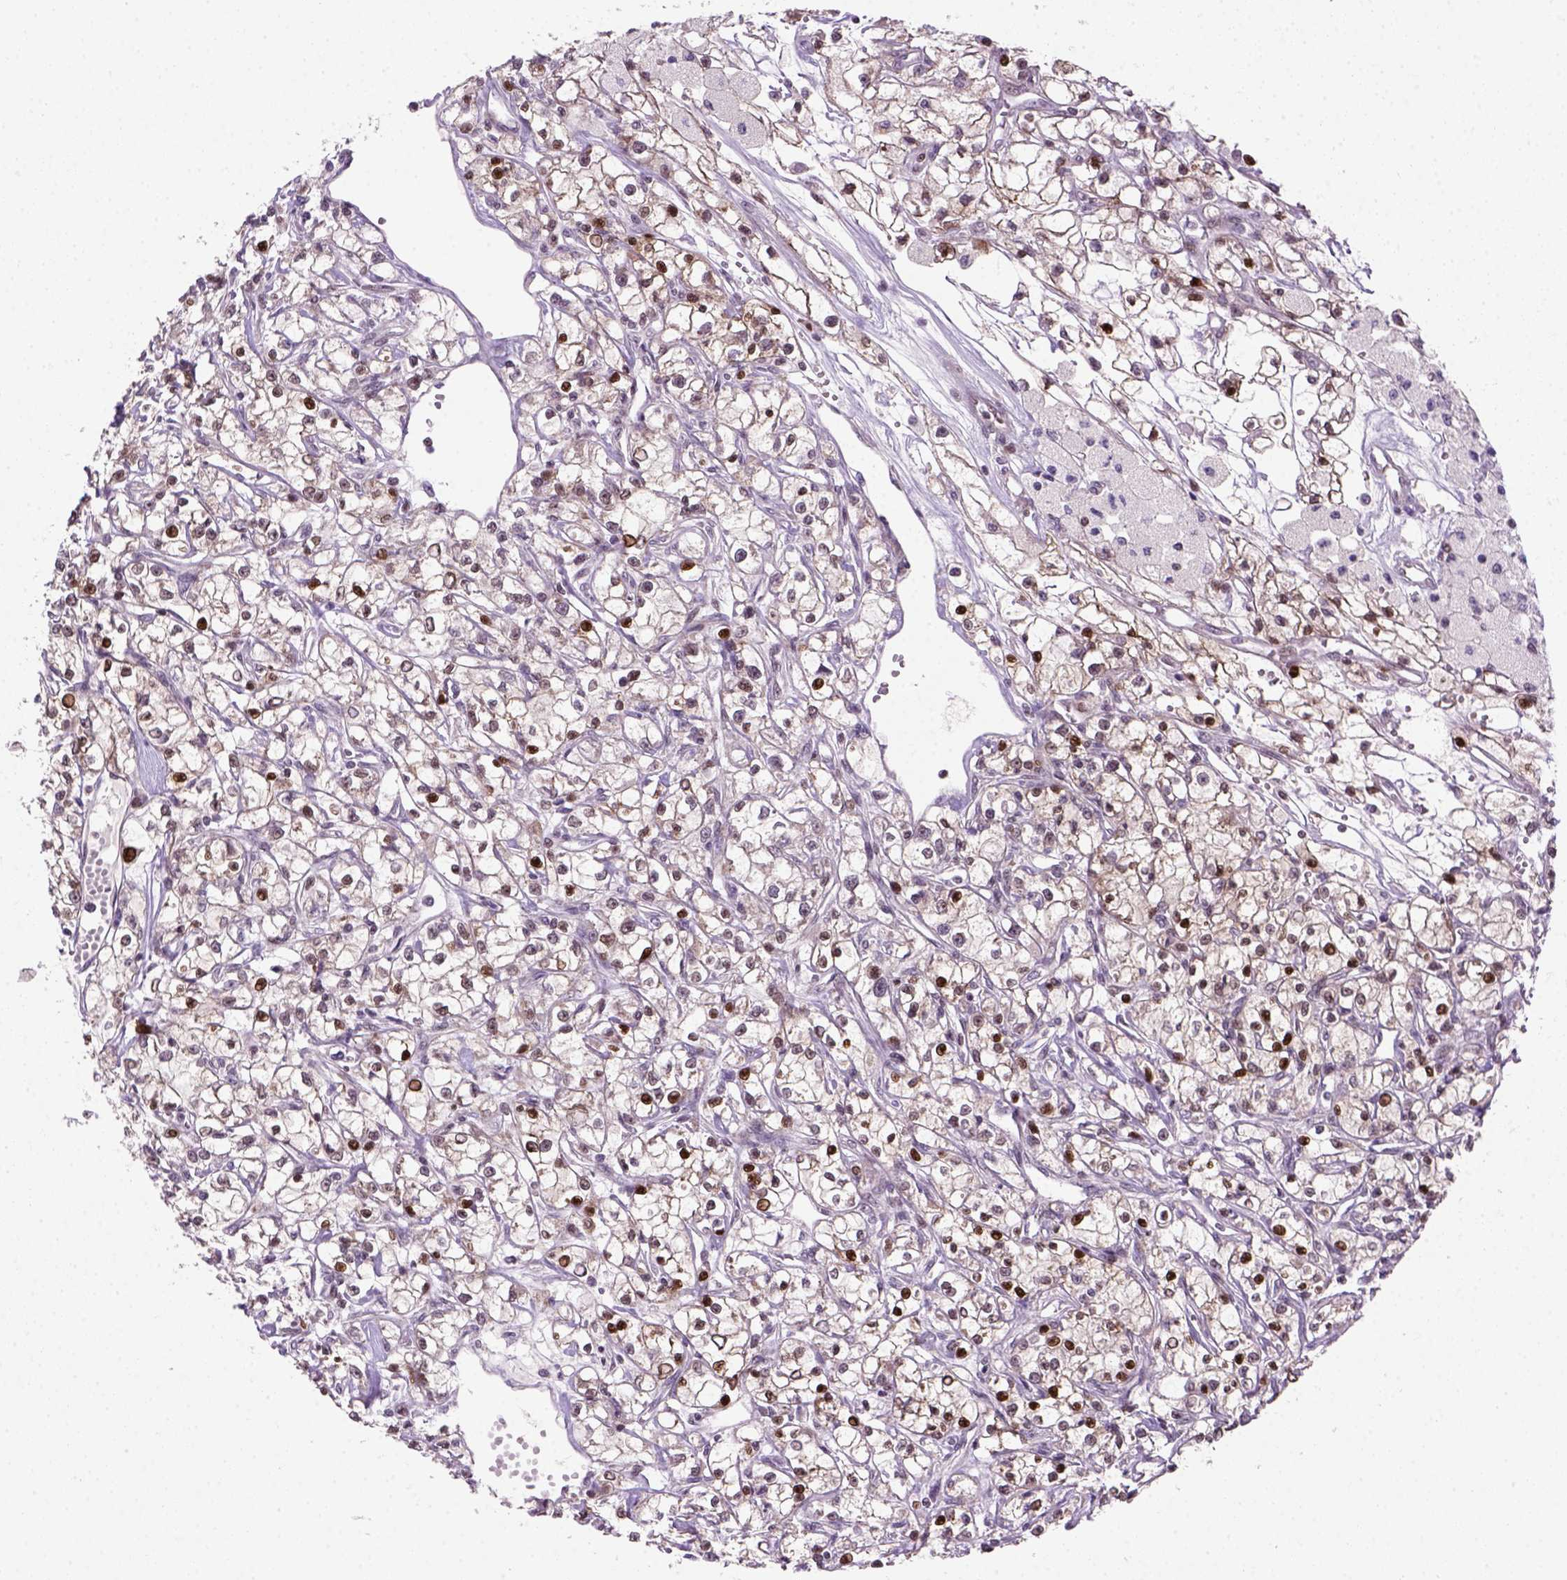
{"staining": {"intensity": "strong", "quantity": "25%-75%", "location": "nuclear"}, "tissue": "renal cancer", "cell_type": "Tumor cells", "image_type": "cancer", "snomed": [{"axis": "morphology", "description": "Adenocarcinoma, NOS"}, {"axis": "topography", "description": "Kidney"}], "caption": "A photomicrograph of renal cancer (adenocarcinoma) stained for a protein demonstrates strong nuclear brown staining in tumor cells. The staining was performed using DAB (3,3'-diaminobenzidine) to visualize the protein expression in brown, while the nuclei were stained in blue with hematoxylin (Magnification: 20x).", "gene": "MGMT", "patient": {"sex": "female", "age": 59}}